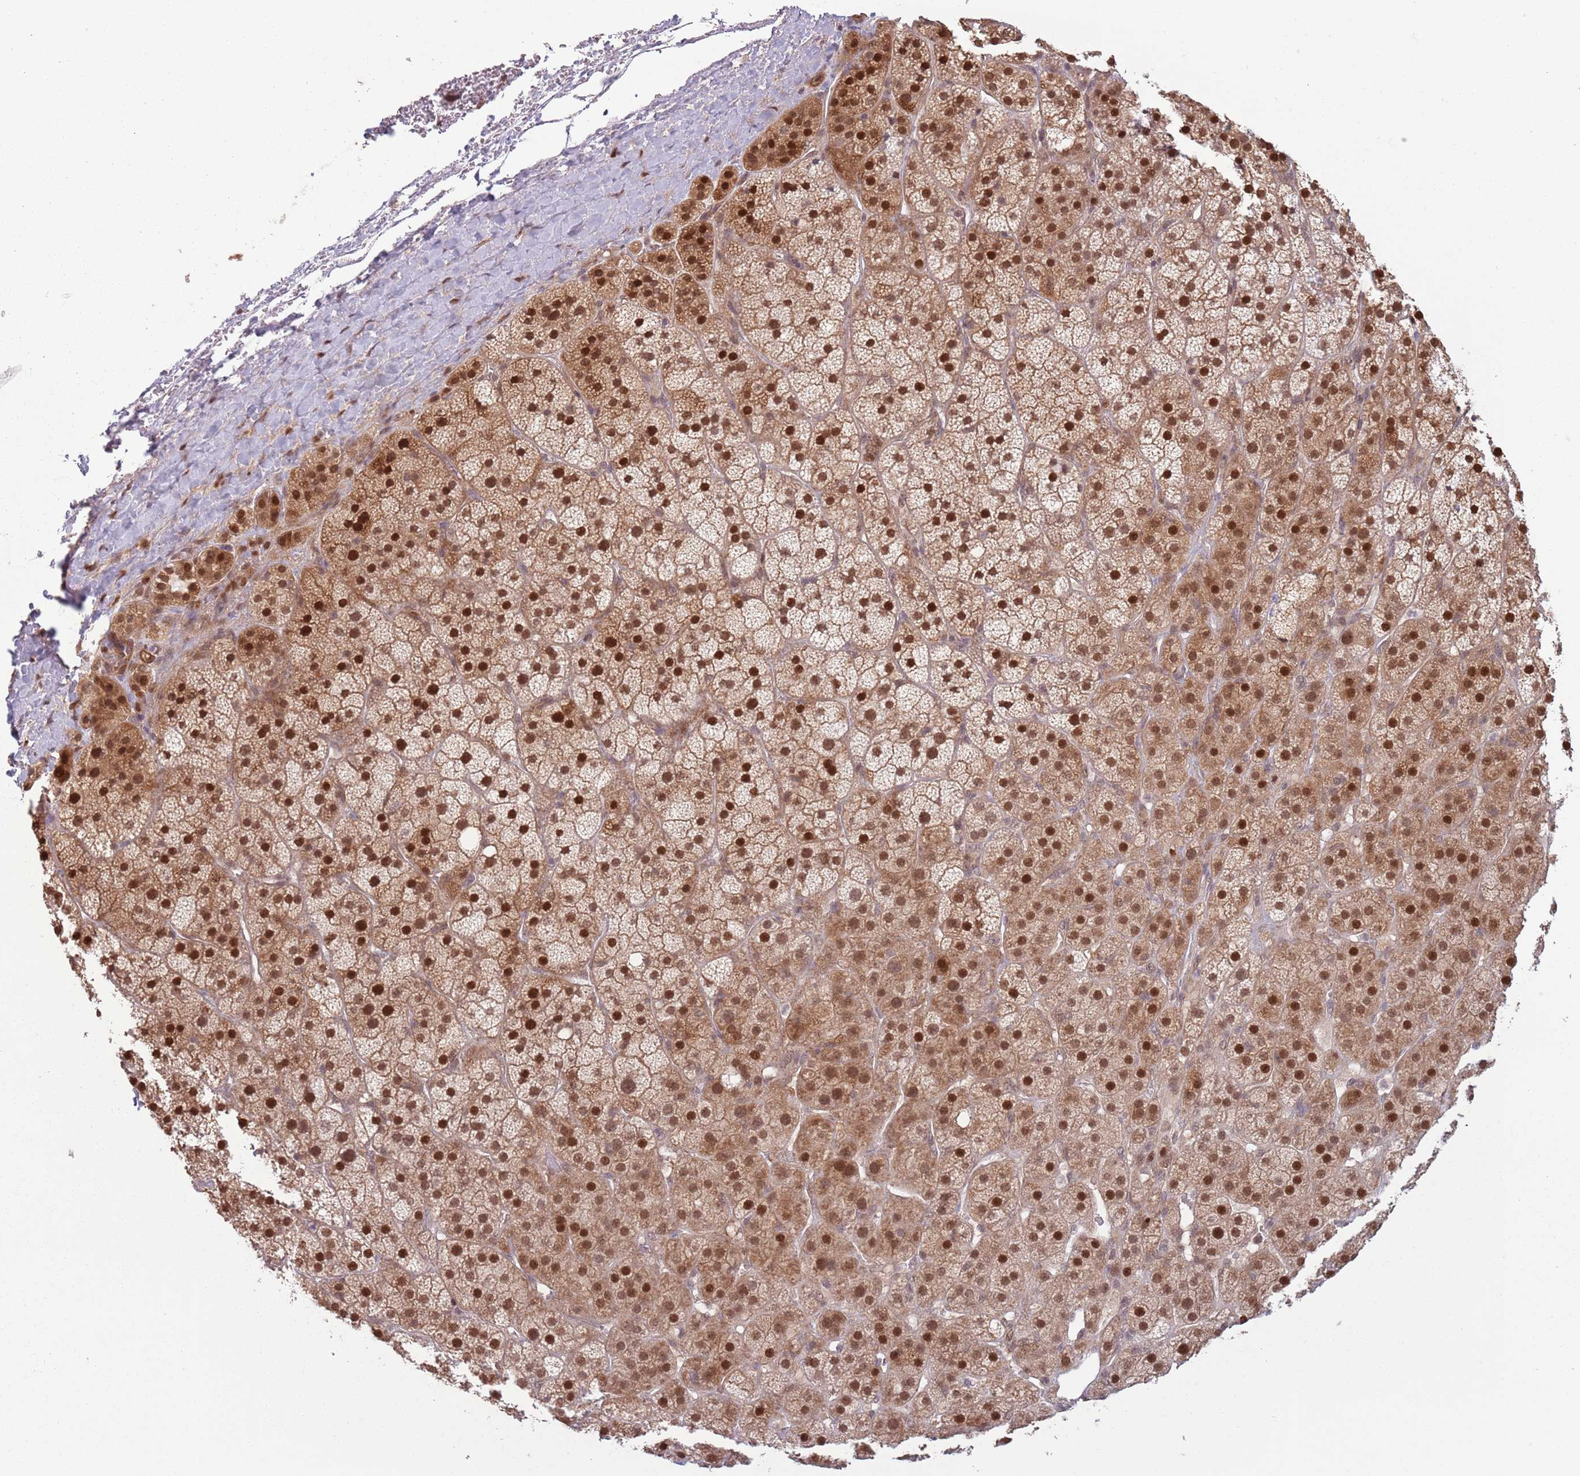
{"staining": {"intensity": "strong", "quantity": ">75%", "location": "cytoplasmic/membranous,nuclear"}, "tissue": "adrenal gland", "cell_type": "Glandular cells", "image_type": "normal", "snomed": [{"axis": "morphology", "description": "Normal tissue, NOS"}, {"axis": "topography", "description": "Adrenal gland"}], "caption": "Human adrenal gland stained with a brown dye displays strong cytoplasmic/membranous,nuclear positive positivity in approximately >75% of glandular cells.", "gene": "CCDC154", "patient": {"sex": "female", "age": 70}}